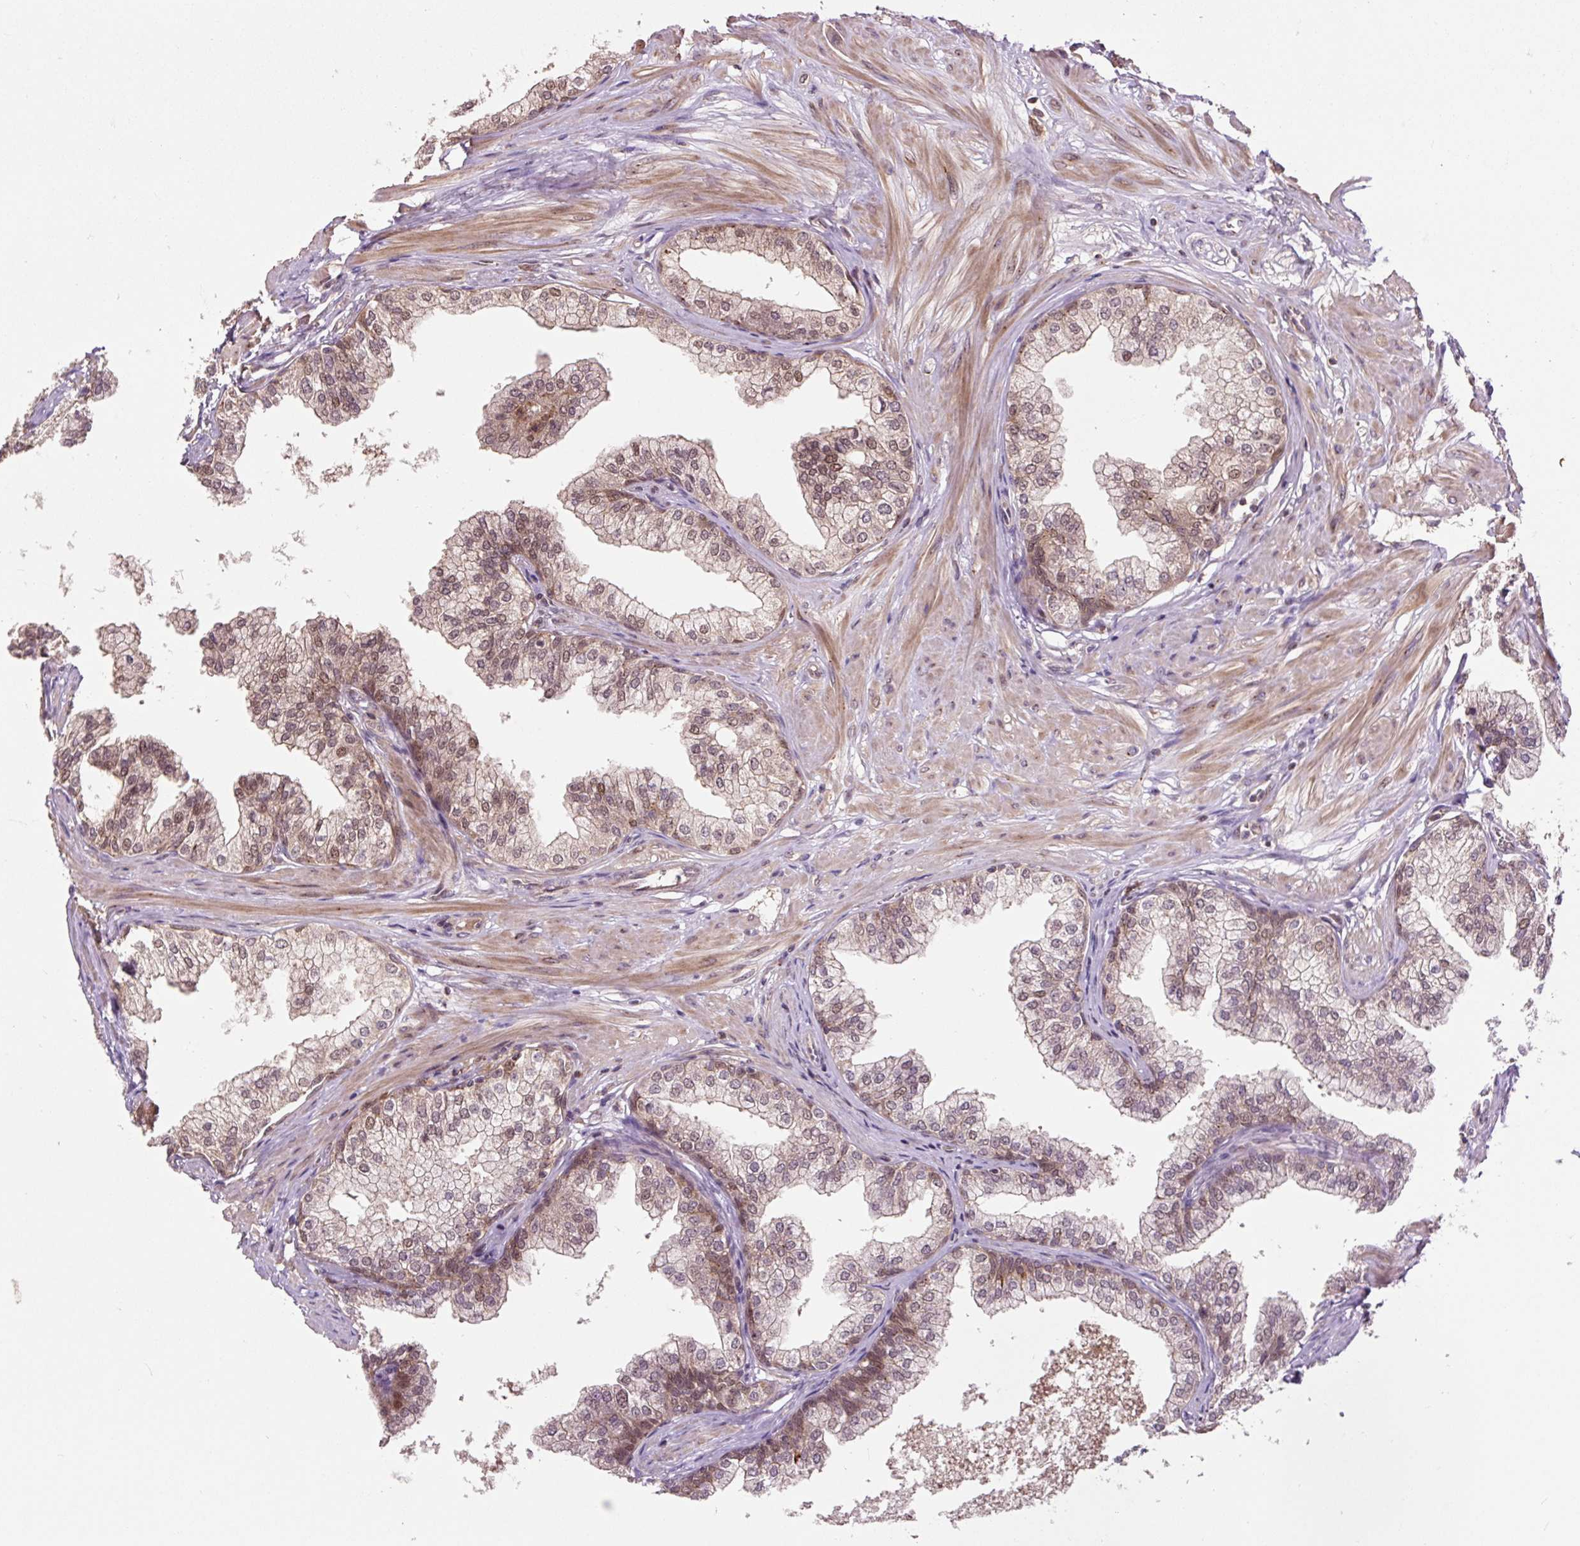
{"staining": {"intensity": "moderate", "quantity": "25%-75%", "location": "cytoplasmic/membranous,nuclear"}, "tissue": "prostate", "cell_type": "Glandular cells", "image_type": "normal", "snomed": [{"axis": "morphology", "description": "Normal tissue, NOS"}, {"axis": "topography", "description": "Prostate"}], "caption": "This micrograph displays immunohistochemistry staining of benign prostate, with medium moderate cytoplasmic/membranous,nuclear positivity in about 25%-75% of glandular cells.", "gene": "MMS19", "patient": {"sex": "male", "age": 60}}